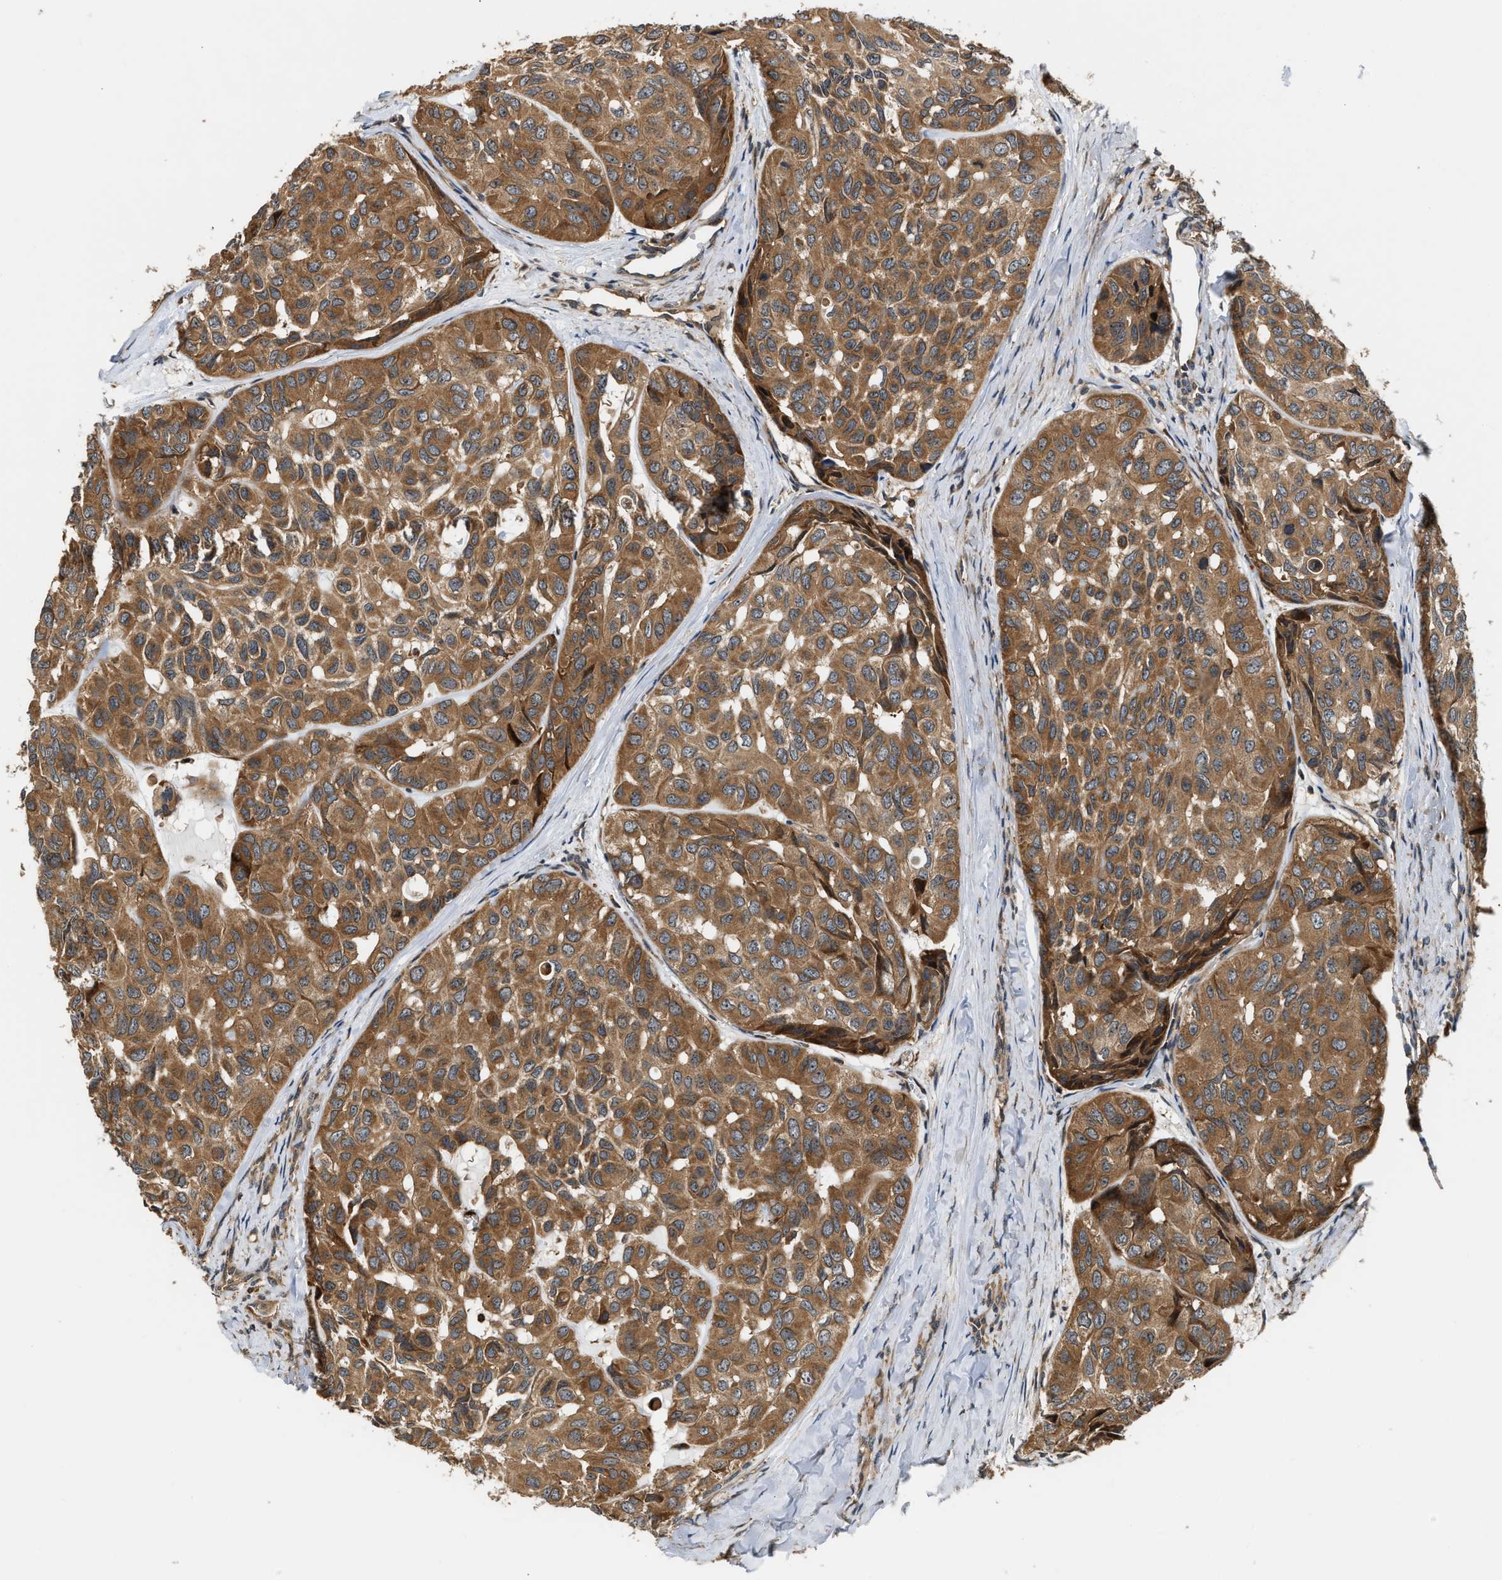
{"staining": {"intensity": "moderate", "quantity": ">75%", "location": "cytoplasmic/membranous"}, "tissue": "head and neck cancer", "cell_type": "Tumor cells", "image_type": "cancer", "snomed": [{"axis": "morphology", "description": "Adenocarcinoma, NOS"}, {"axis": "topography", "description": "Salivary gland, NOS"}, {"axis": "topography", "description": "Head-Neck"}], "caption": "Adenocarcinoma (head and neck) tissue exhibits moderate cytoplasmic/membranous staining in approximately >75% of tumor cells (DAB IHC, brown staining for protein, blue staining for nuclei).", "gene": "SNX5", "patient": {"sex": "female", "age": 76}}